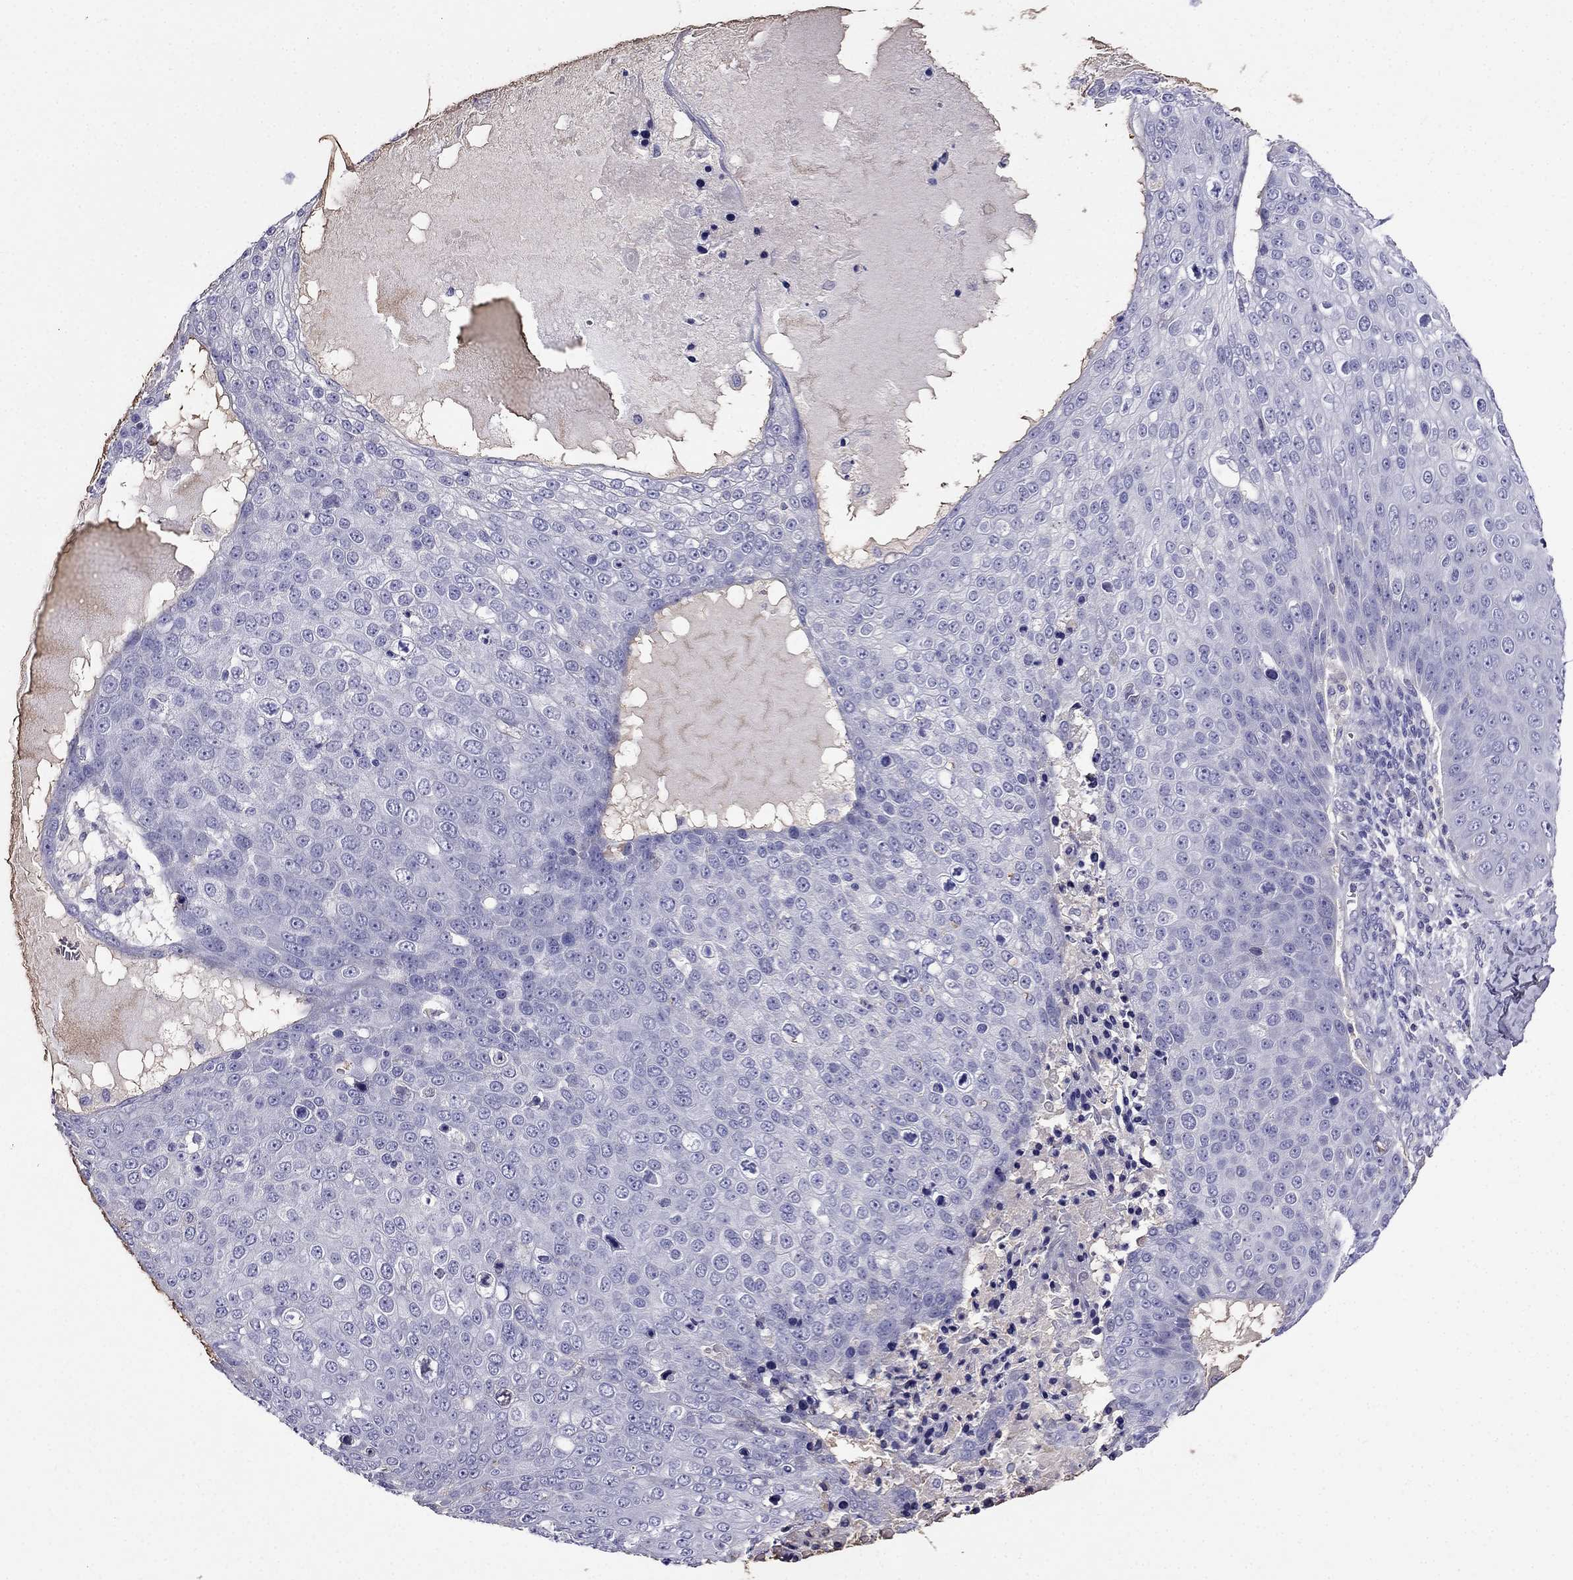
{"staining": {"intensity": "negative", "quantity": "none", "location": "none"}, "tissue": "skin cancer", "cell_type": "Tumor cells", "image_type": "cancer", "snomed": [{"axis": "morphology", "description": "Squamous cell carcinoma, NOS"}, {"axis": "topography", "description": "Skin"}], "caption": "Immunohistochemistry photomicrograph of skin squamous cell carcinoma stained for a protein (brown), which shows no staining in tumor cells.", "gene": "TBC1D21", "patient": {"sex": "male", "age": 71}}